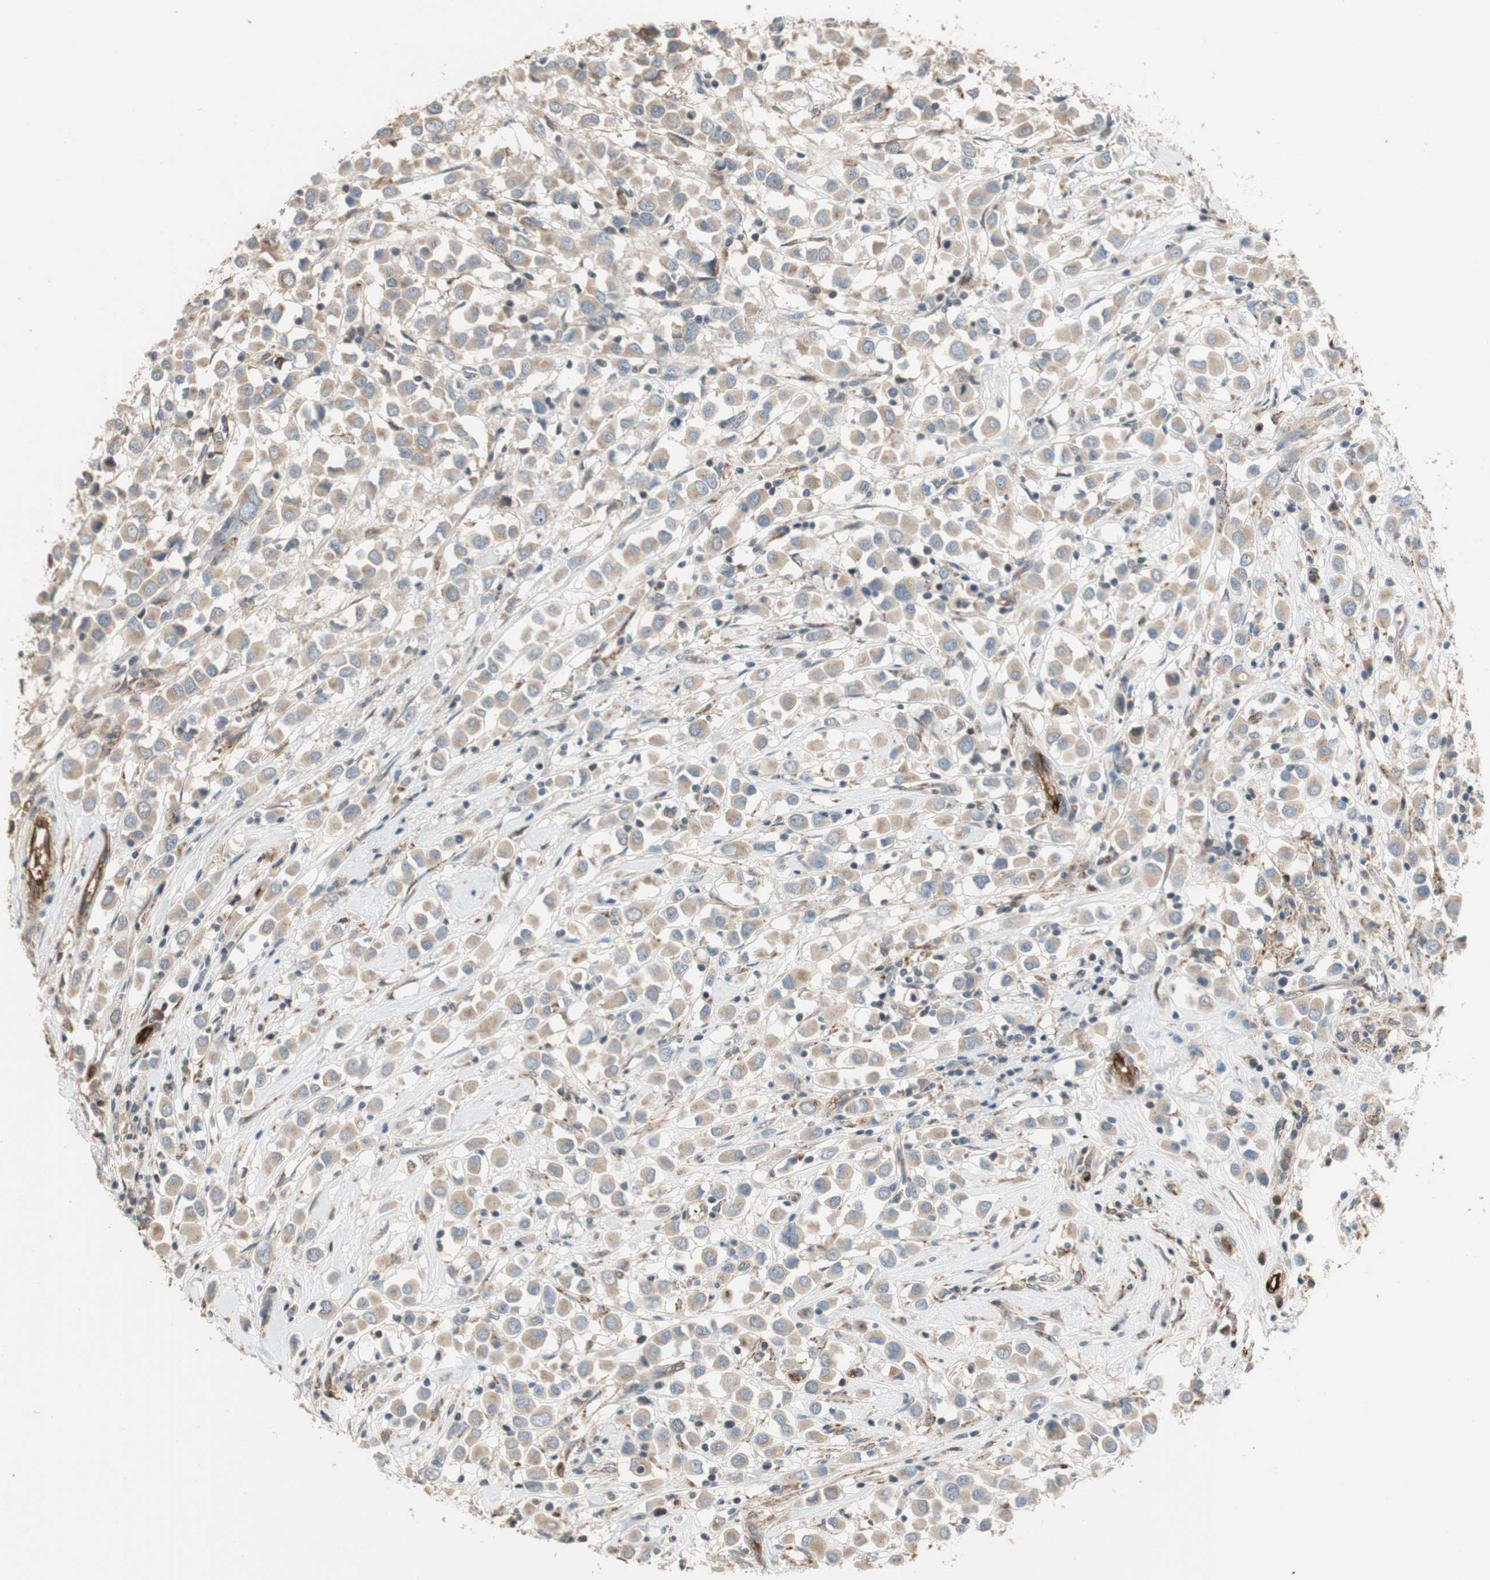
{"staining": {"intensity": "weak", "quantity": ">75%", "location": "cytoplasmic/membranous"}, "tissue": "breast cancer", "cell_type": "Tumor cells", "image_type": "cancer", "snomed": [{"axis": "morphology", "description": "Duct carcinoma"}, {"axis": "topography", "description": "Breast"}], "caption": "Immunohistochemistry (IHC) staining of breast intraductal carcinoma, which shows low levels of weak cytoplasmic/membranous positivity in approximately >75% of tumor cells indicating weak cytoplasmic/membranous protein staining. The staining was performed using DAB (3,3'-diaminobenzidine) (brown) for protein detection and nuclei were counterstained in hematoxylin (blue).", "gene": "ALPL", "patient": {"sex": "female", "age": 61}}